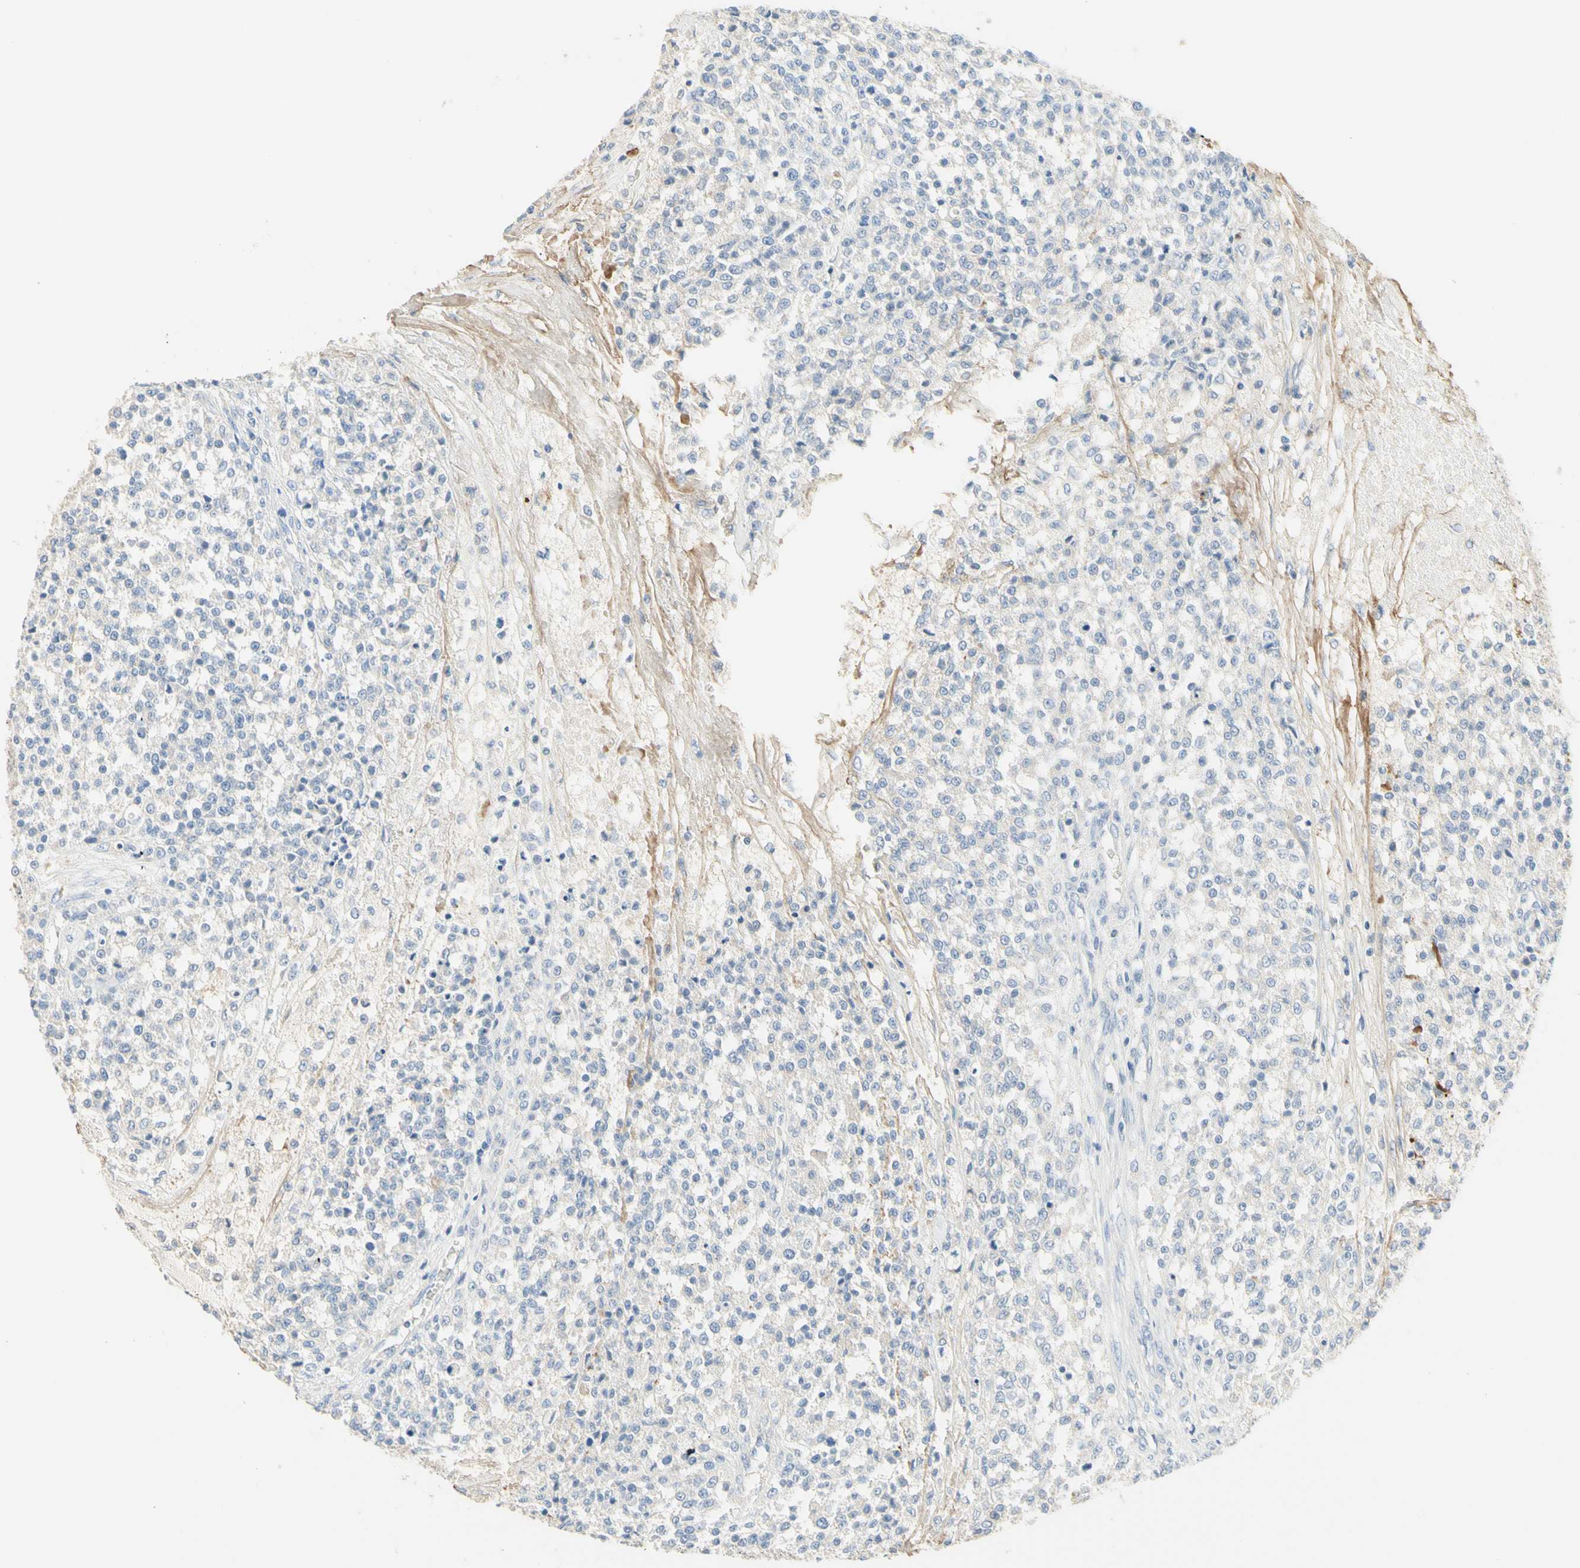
{"staining": {"intensity": "negative", "quantity": "none", "location": "none"}, "tissue": "testis cancer", "cell_type": "Tumor cells", "image_type": "cancer", "snomed": [{"axis": "morphology", "description": "Seminoma, NOS"}, {"axis": "topography", "description": "Testis"}], "caption": "There is no significant staining in tumor cells of testis cancer (seminoma).", "gene": "NECTIN4", "patient": {"sex": "male", "age": 59}}